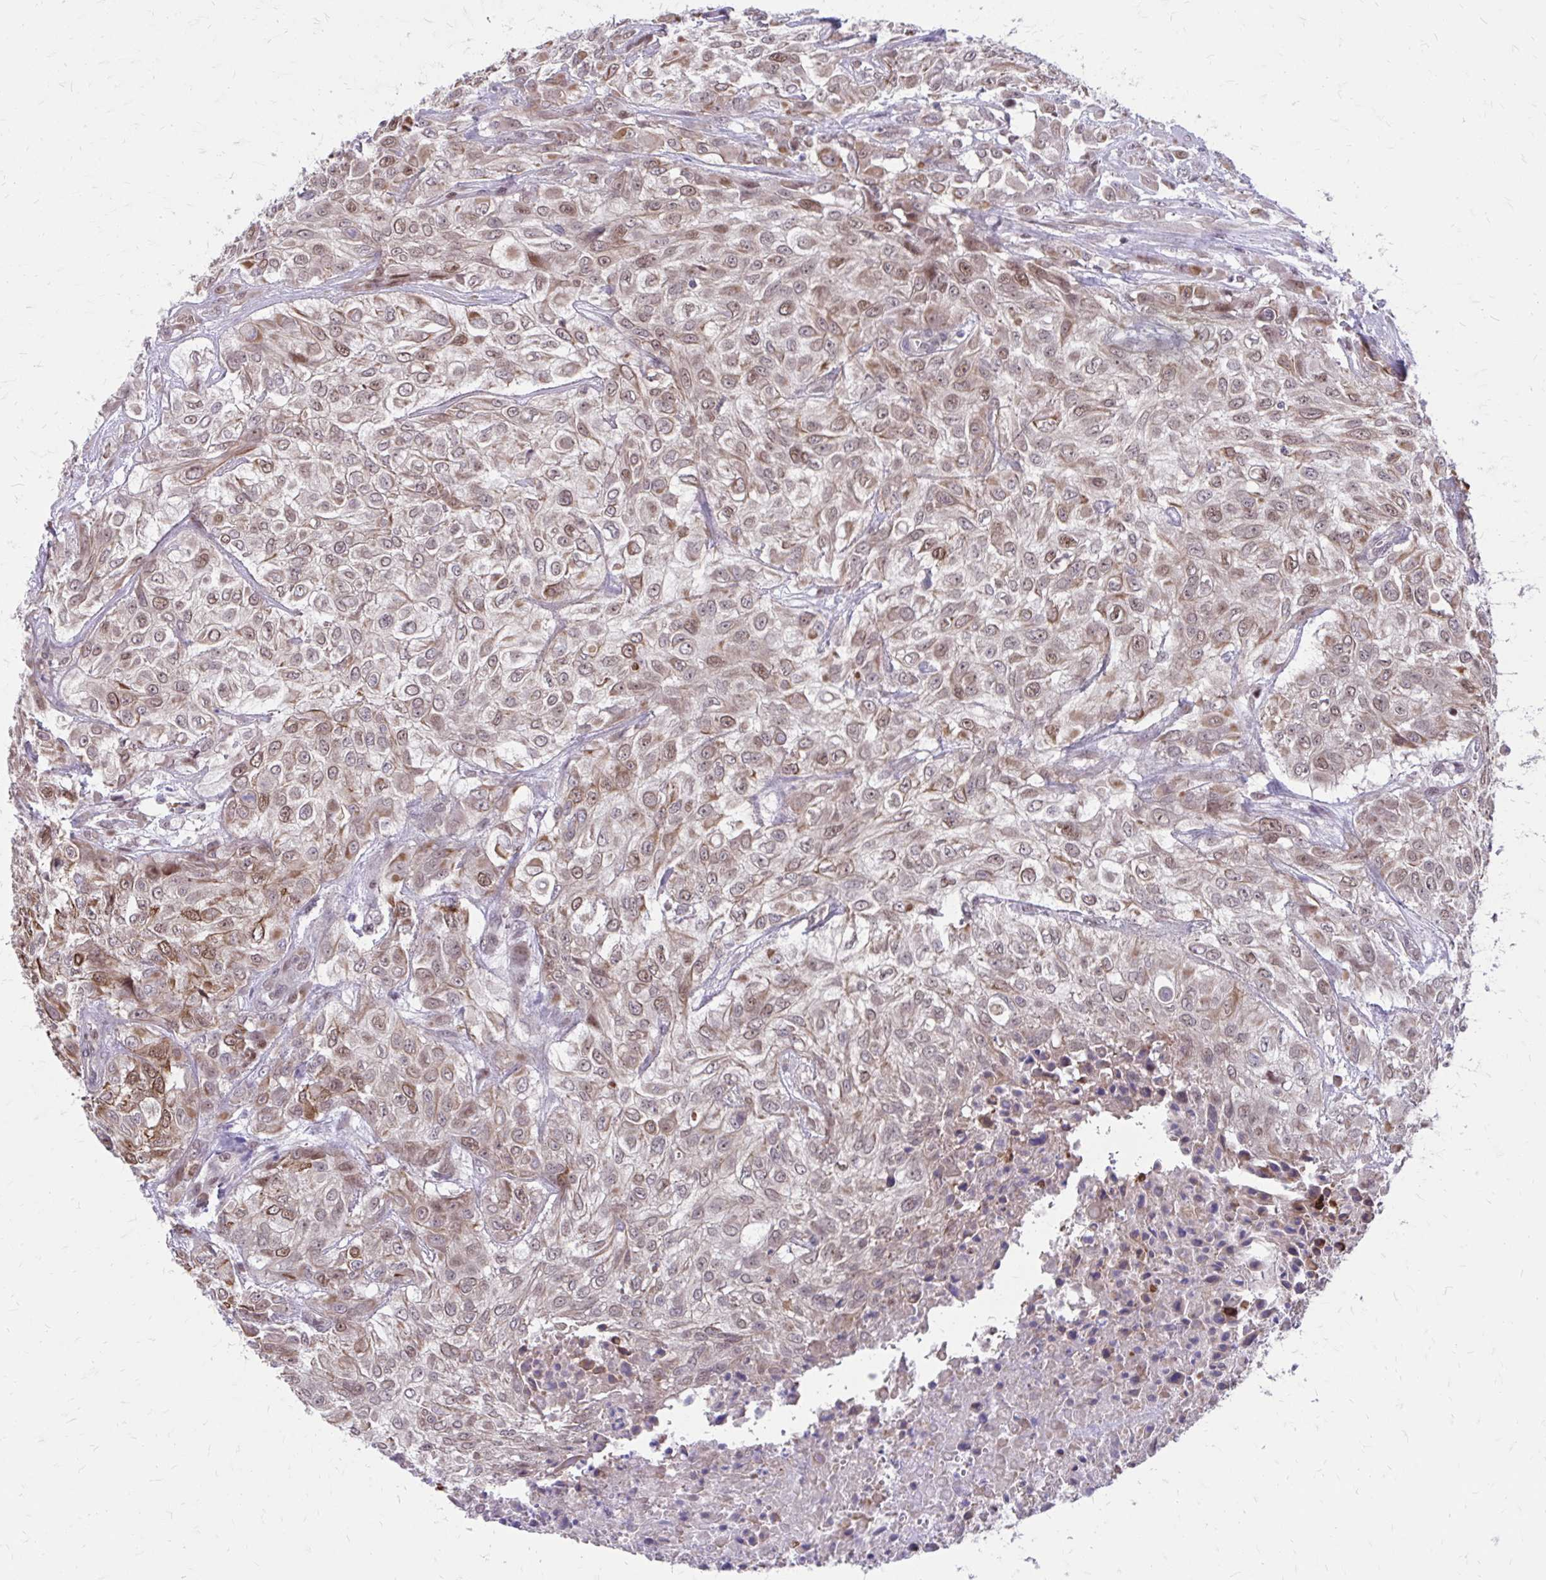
{"staining": {"intensity": "moderate", "quantity": ">75%", "location": "cytoplasmic/membranous,nuclear"}, "tissue": "urothelial cancer", "cell_type": "Tumor cells", "image_type": "cancer", "snomed": [{"axis": "morphology", "description": "Urothelial carcinoma, High grade"}, {"axis": "topography", "description": "Urinary bladder"}], "caption": "Urothelial carcinoma (high-grade) stained for a protein (brown) reveals moderate cytoplasmic/membranous and nuclear positive expression in approximately >75% of tumor cells.", "gene": "ANKRD30B", "patient": {"sex": "male", "age": 57}}